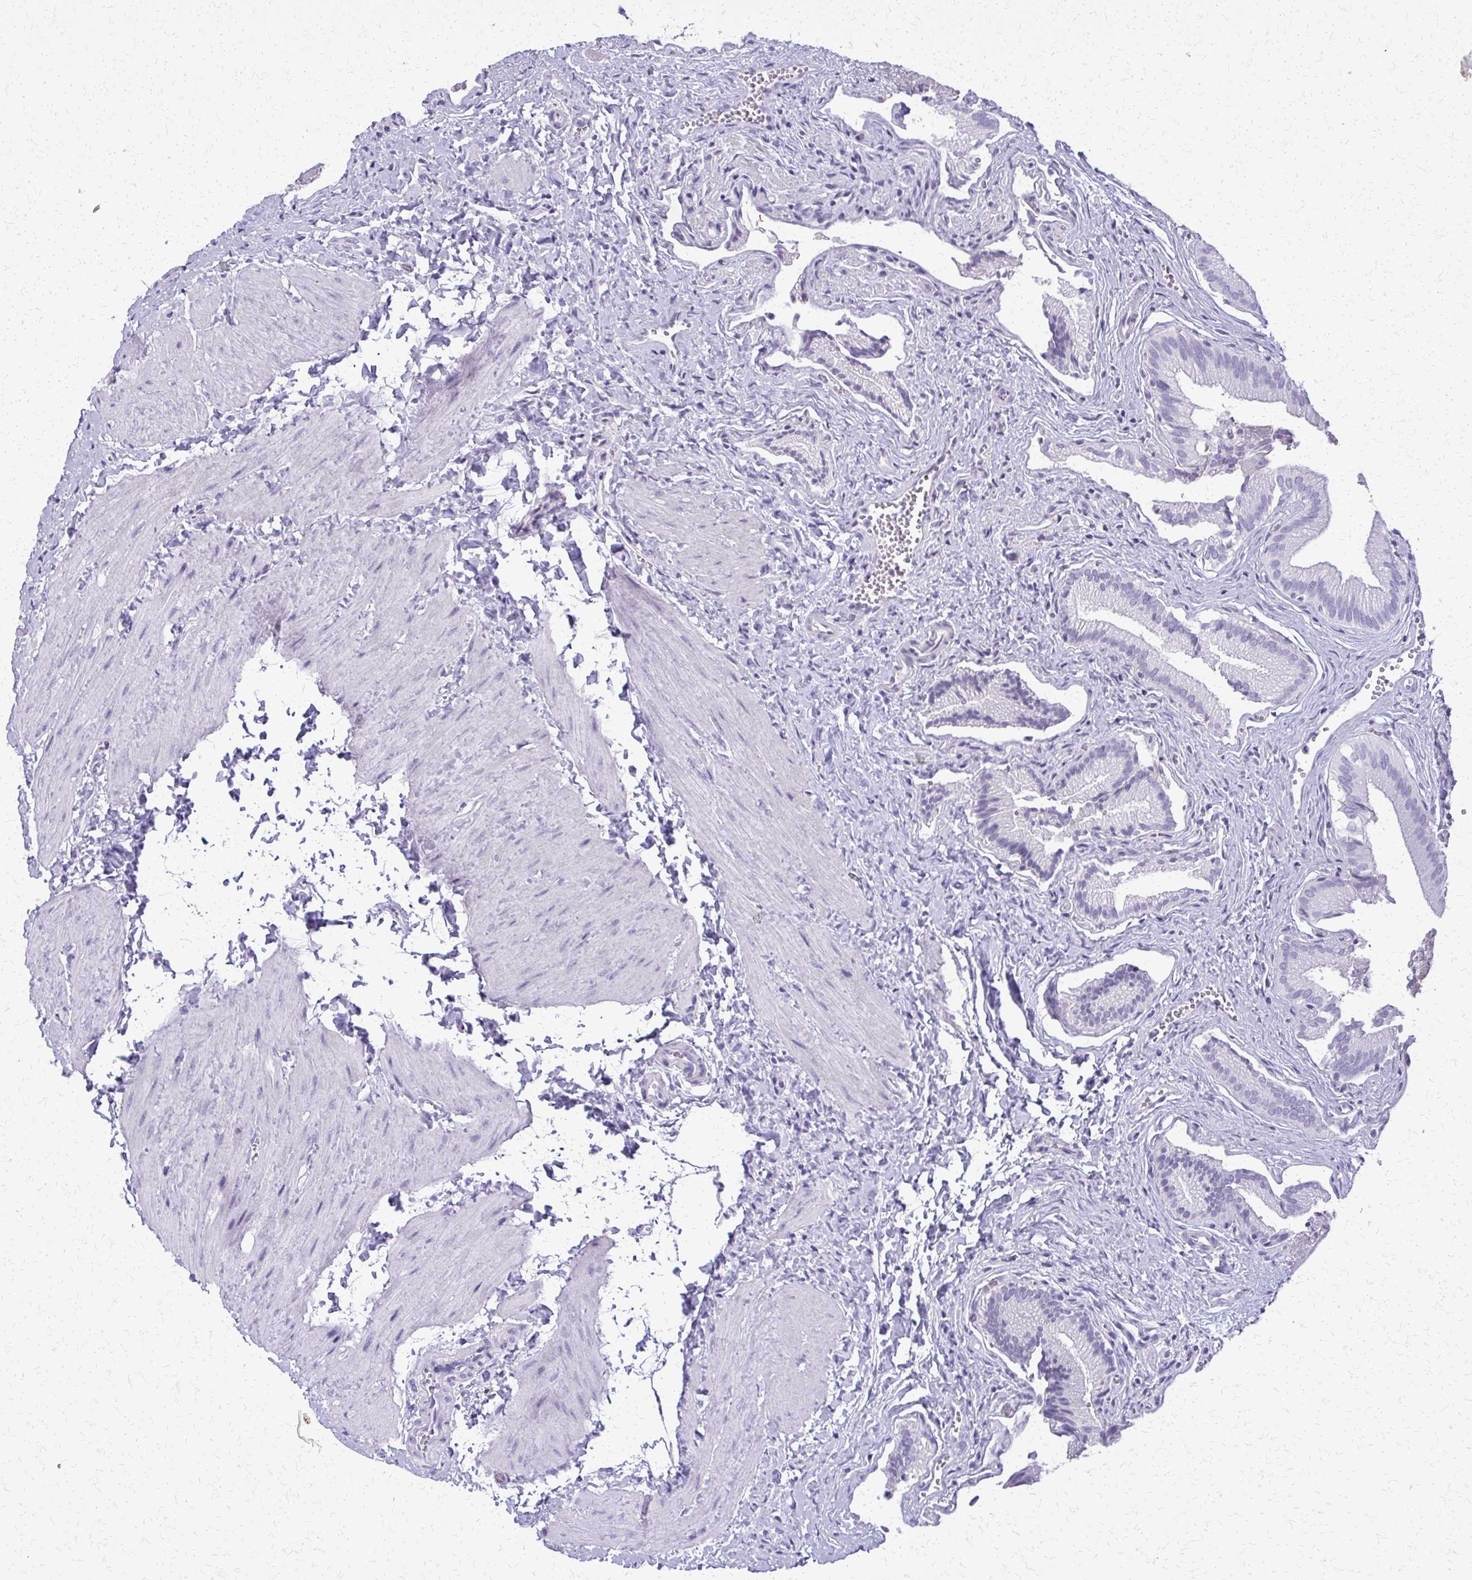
{"staining": {"intensity": "negative", "quantity": "none", "location": "none"}, "tissue": "gallbladder", "cell_type": "Glandular cells", "image_type": "normal", "snomed": [{"axis": "morphology", "description": "Normal tissue, NOS"}, {"axis": "topography", "description": "Gallbladder"}], "caption": "Immunohistochemistry (IHC) histopathology image of normal gallbladder: human gallbladder stained with DAB (3,3'-diaminobenzidine) shows no significant protein expression in glandular cells. (DAB immunohistochemistry visualized using brightfield microscopy, high magnification).", "gene": "FAM162B", "patient": {"sex": "male", "age": 17}}